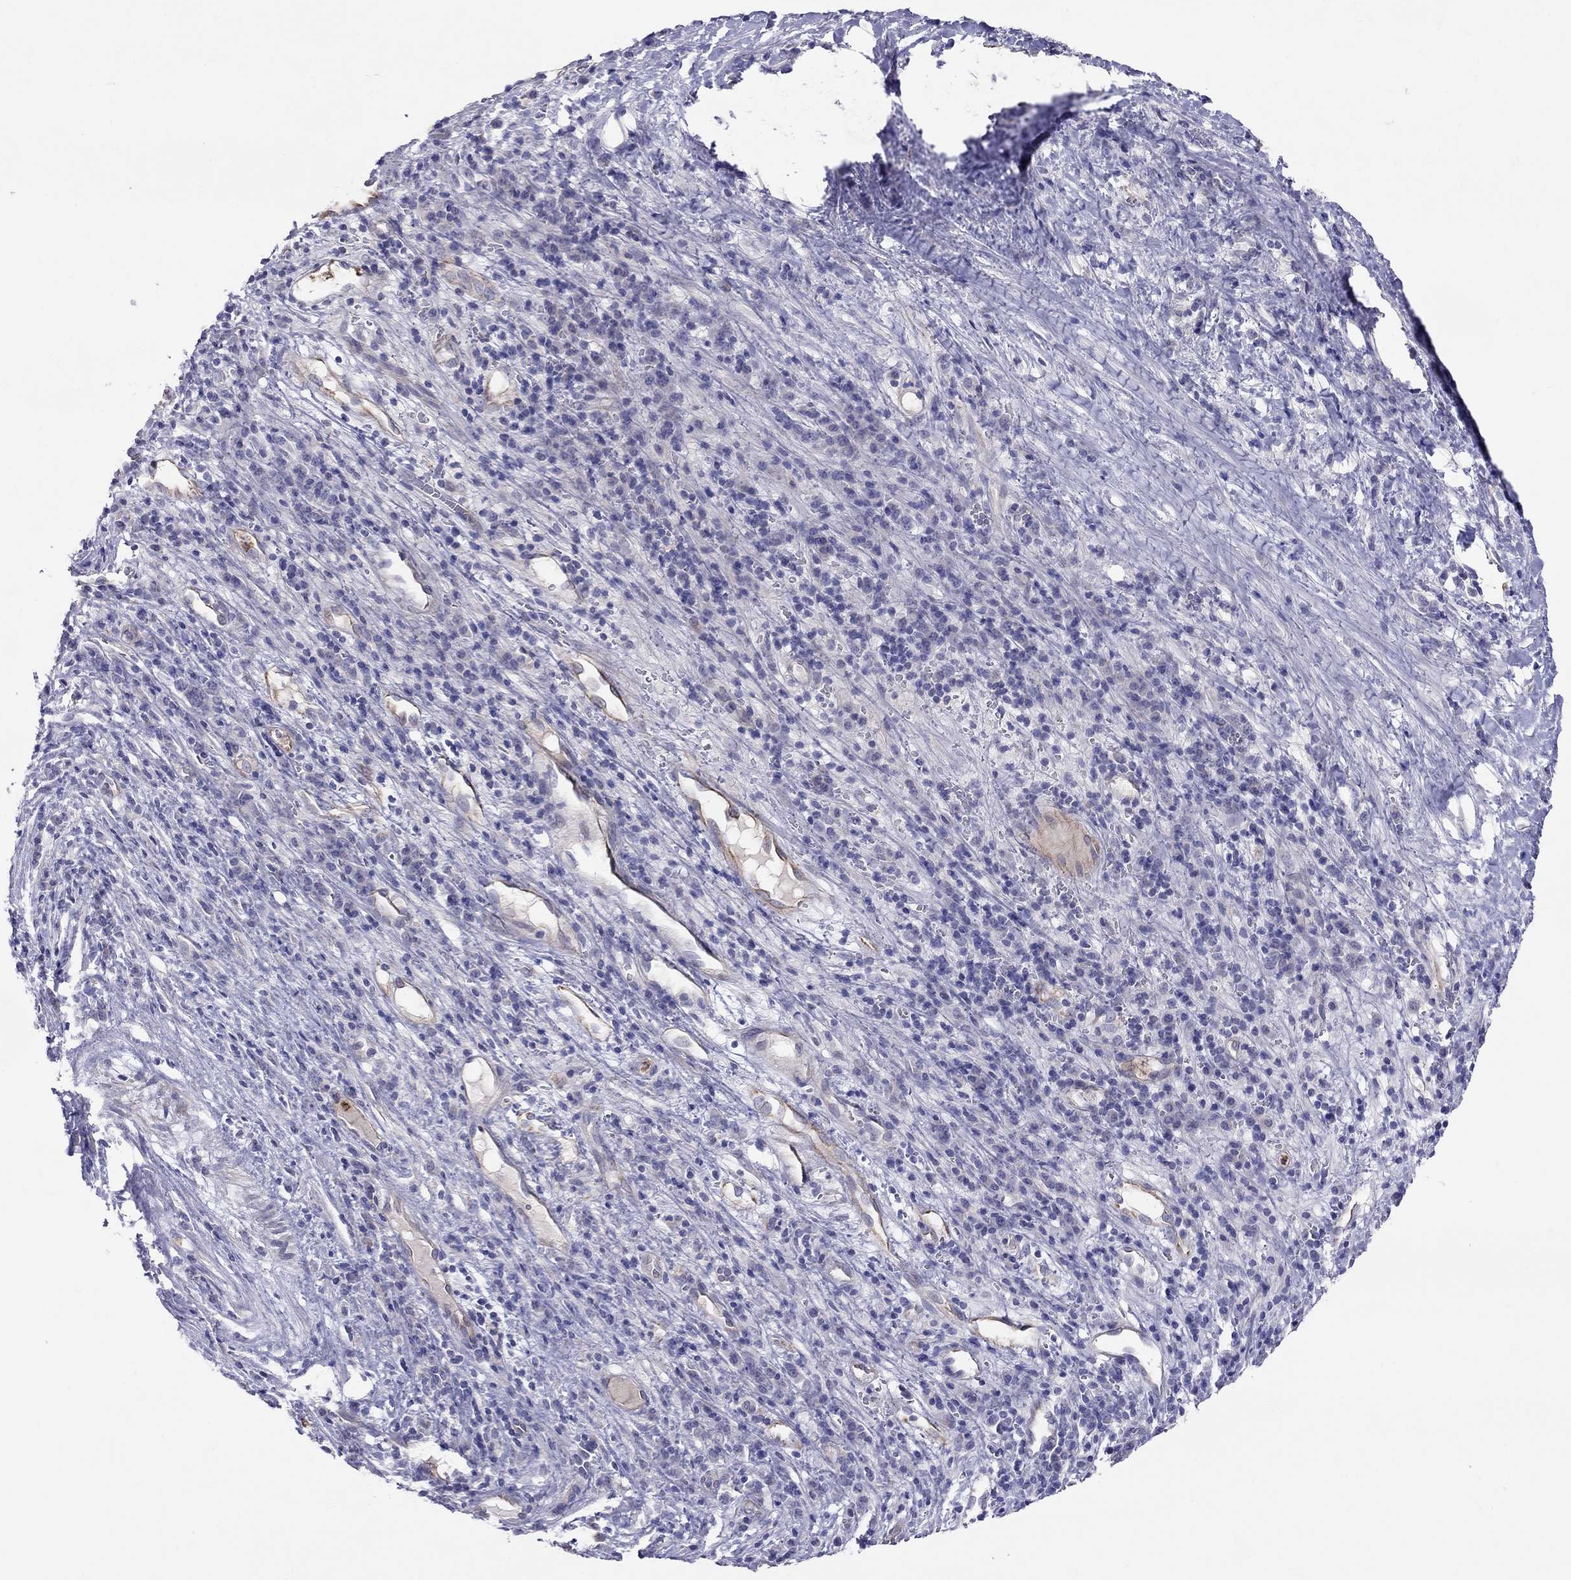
{"staining": {"intensity": "negative", "quantity": "none", "location": "none"}, "tissue": "liver cancer", "cell_type": "Tumor cells", "image_type": "cancer", "snomed": [{"axis": "morphology", "description": "Carcinoma, Hepatocellular, NOS"}, {"axis": "topography", "description": "Liver"}], "caption": "Liver cancer (hepatocellular carcinoma) was stained to show a protein in brown. There is no significant staining in tumor cells. (Brightfield microscopy of DAB immunohistochemistry (IHC) at high magnification).", "gene": "SPINT4", "patient": {"sex": "female", "age": 60}}